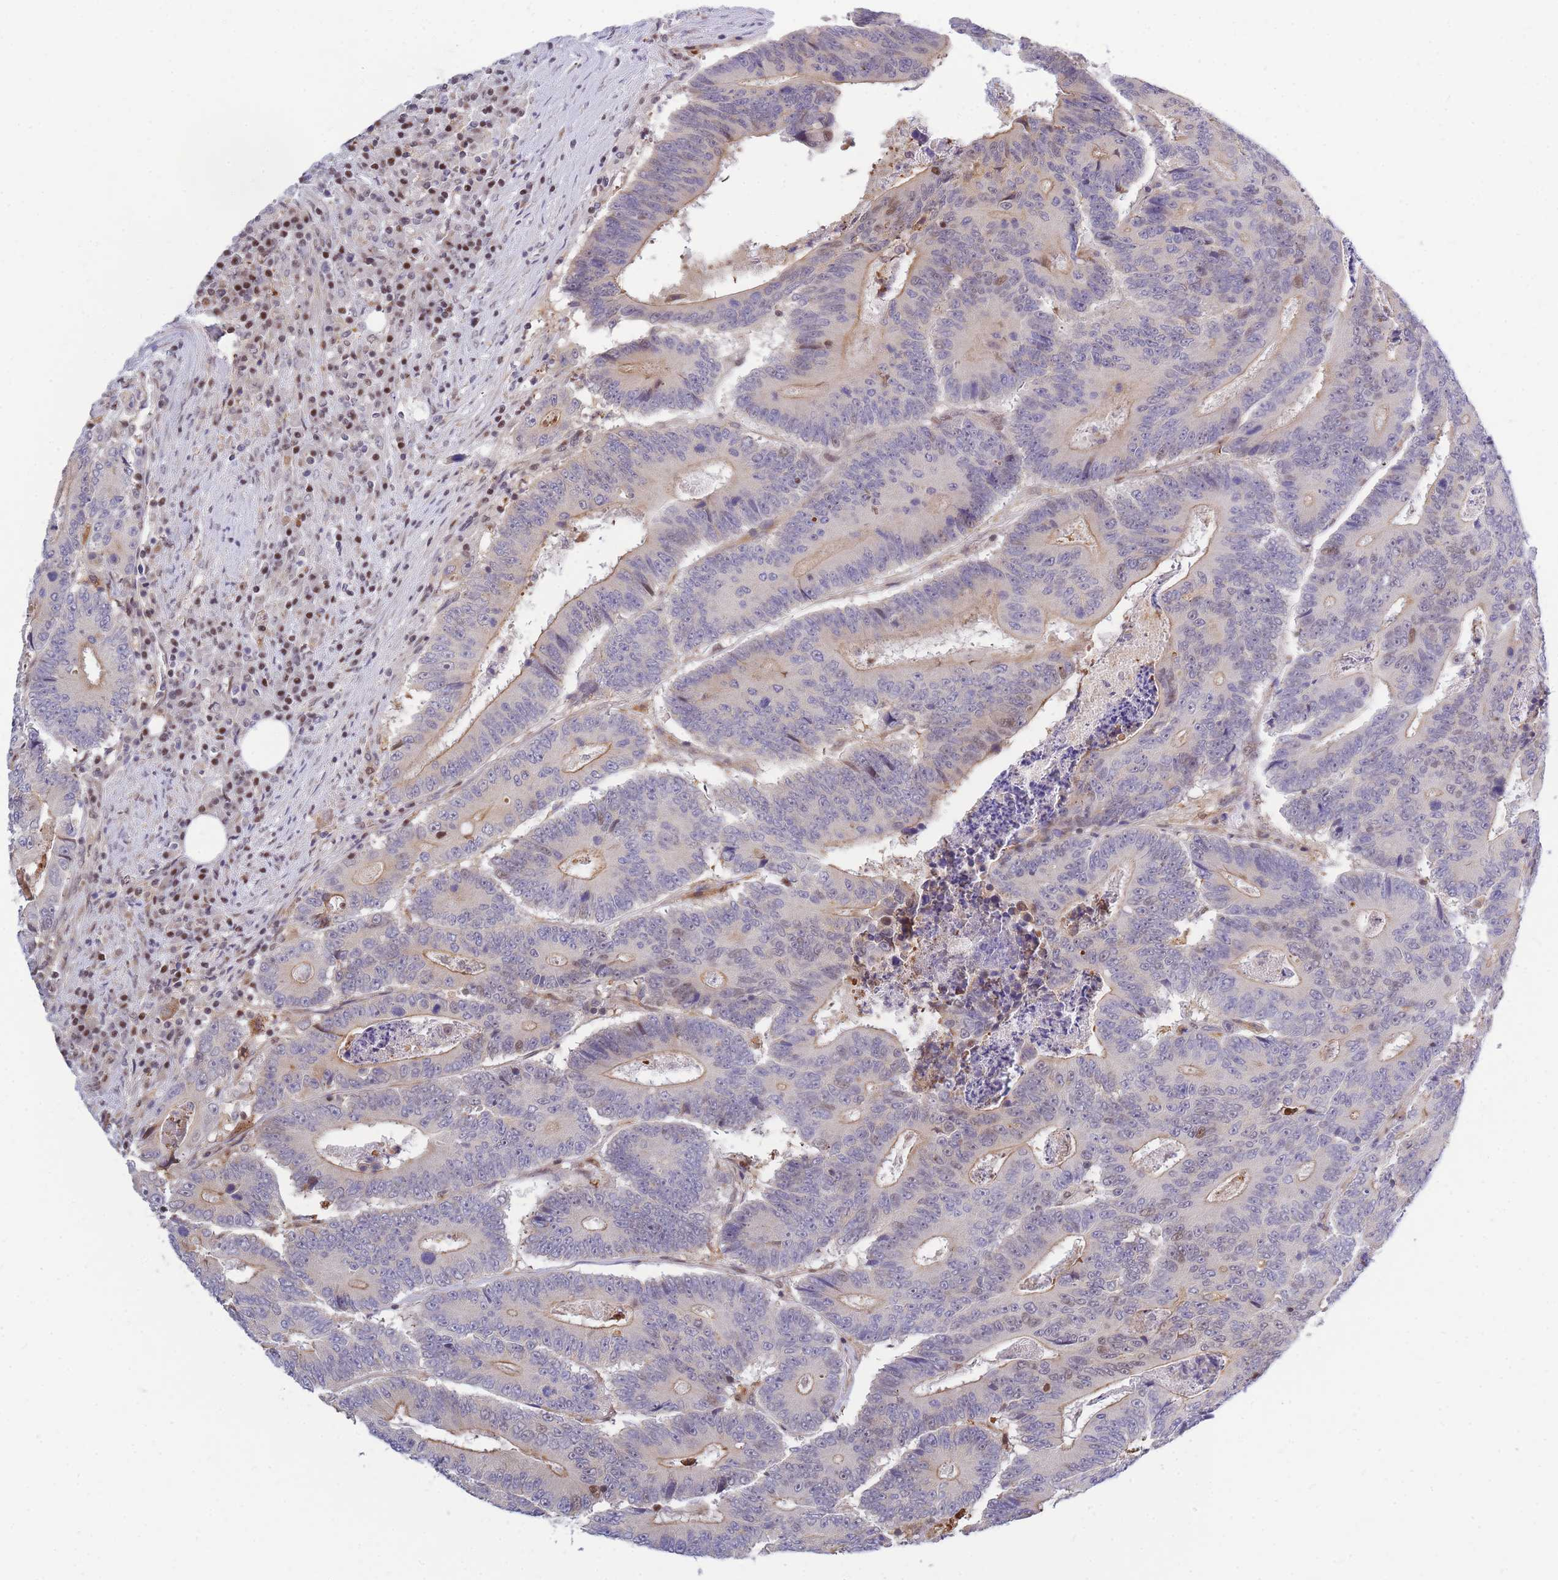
{"staining": {"intensity": "weak", "quantity": "25%-75%", "location": "cytoplasmic/membranous,nuclear"}, "tissue": "colorectal cancer", "cell_type": "Tumor cells", "image_type": "cancer", "snomed": [{"axis": "morphology", "description": "Adenocarcinoma, NOS"}, {"axis": "topography", "description": "Colon"}], "caption": "Immunohistochemistry image of human colorectal adenocarcinoma stained for a protein (brown), which reveals low levels of weak cytoplasmic/membranous and nuclear positivity in approximately 25%-75% of tumor cells.", "gene": "CRACD", "patient": {"sex": "male", "age": 83}}